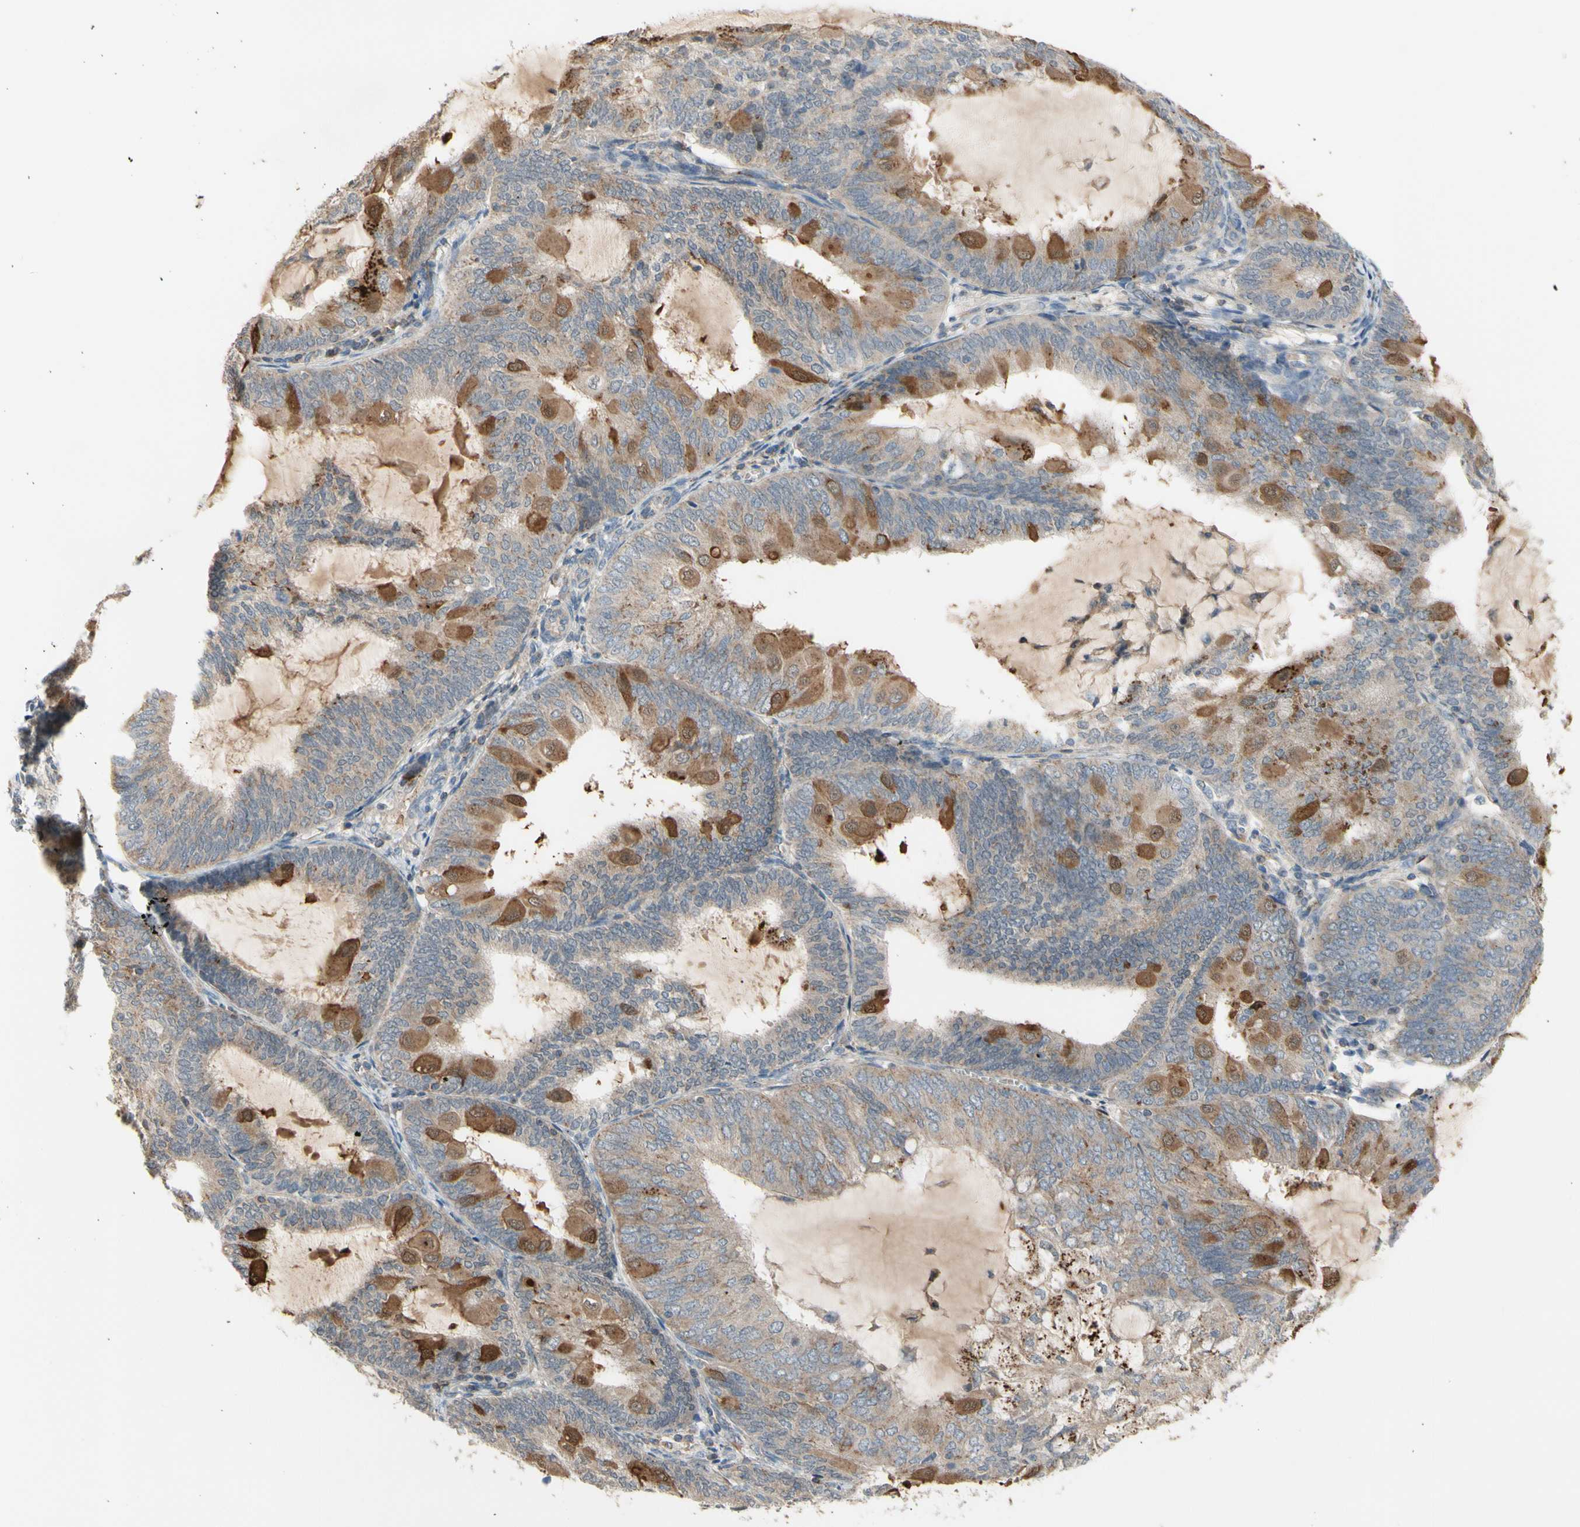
{"staining": {"intensity": "moderate", "quantity": "25%-75%", "location": "cytoplasmic/membranous"}, "tissue": "endometrial cancer", "cell_type": "Tumor cells", "image_type": "cancer", "snomed": [{"axis": "morphology", "description": "Adenocarcinoma, NOS"}, {"axis": "topography", "description": "Endometrium"}], "caption": "Immunohistochemistry (IHC) of endometrial adenocarcinoma displays medium levels of moderate cytoplasmic/membranous staining in approximately 25%-75% of tumor cells. (DAB IHC, brown staining for protein, blue staining for nuclei).", "gene": "GALNT5", "patient": {"sex": "female", "age": 81}}